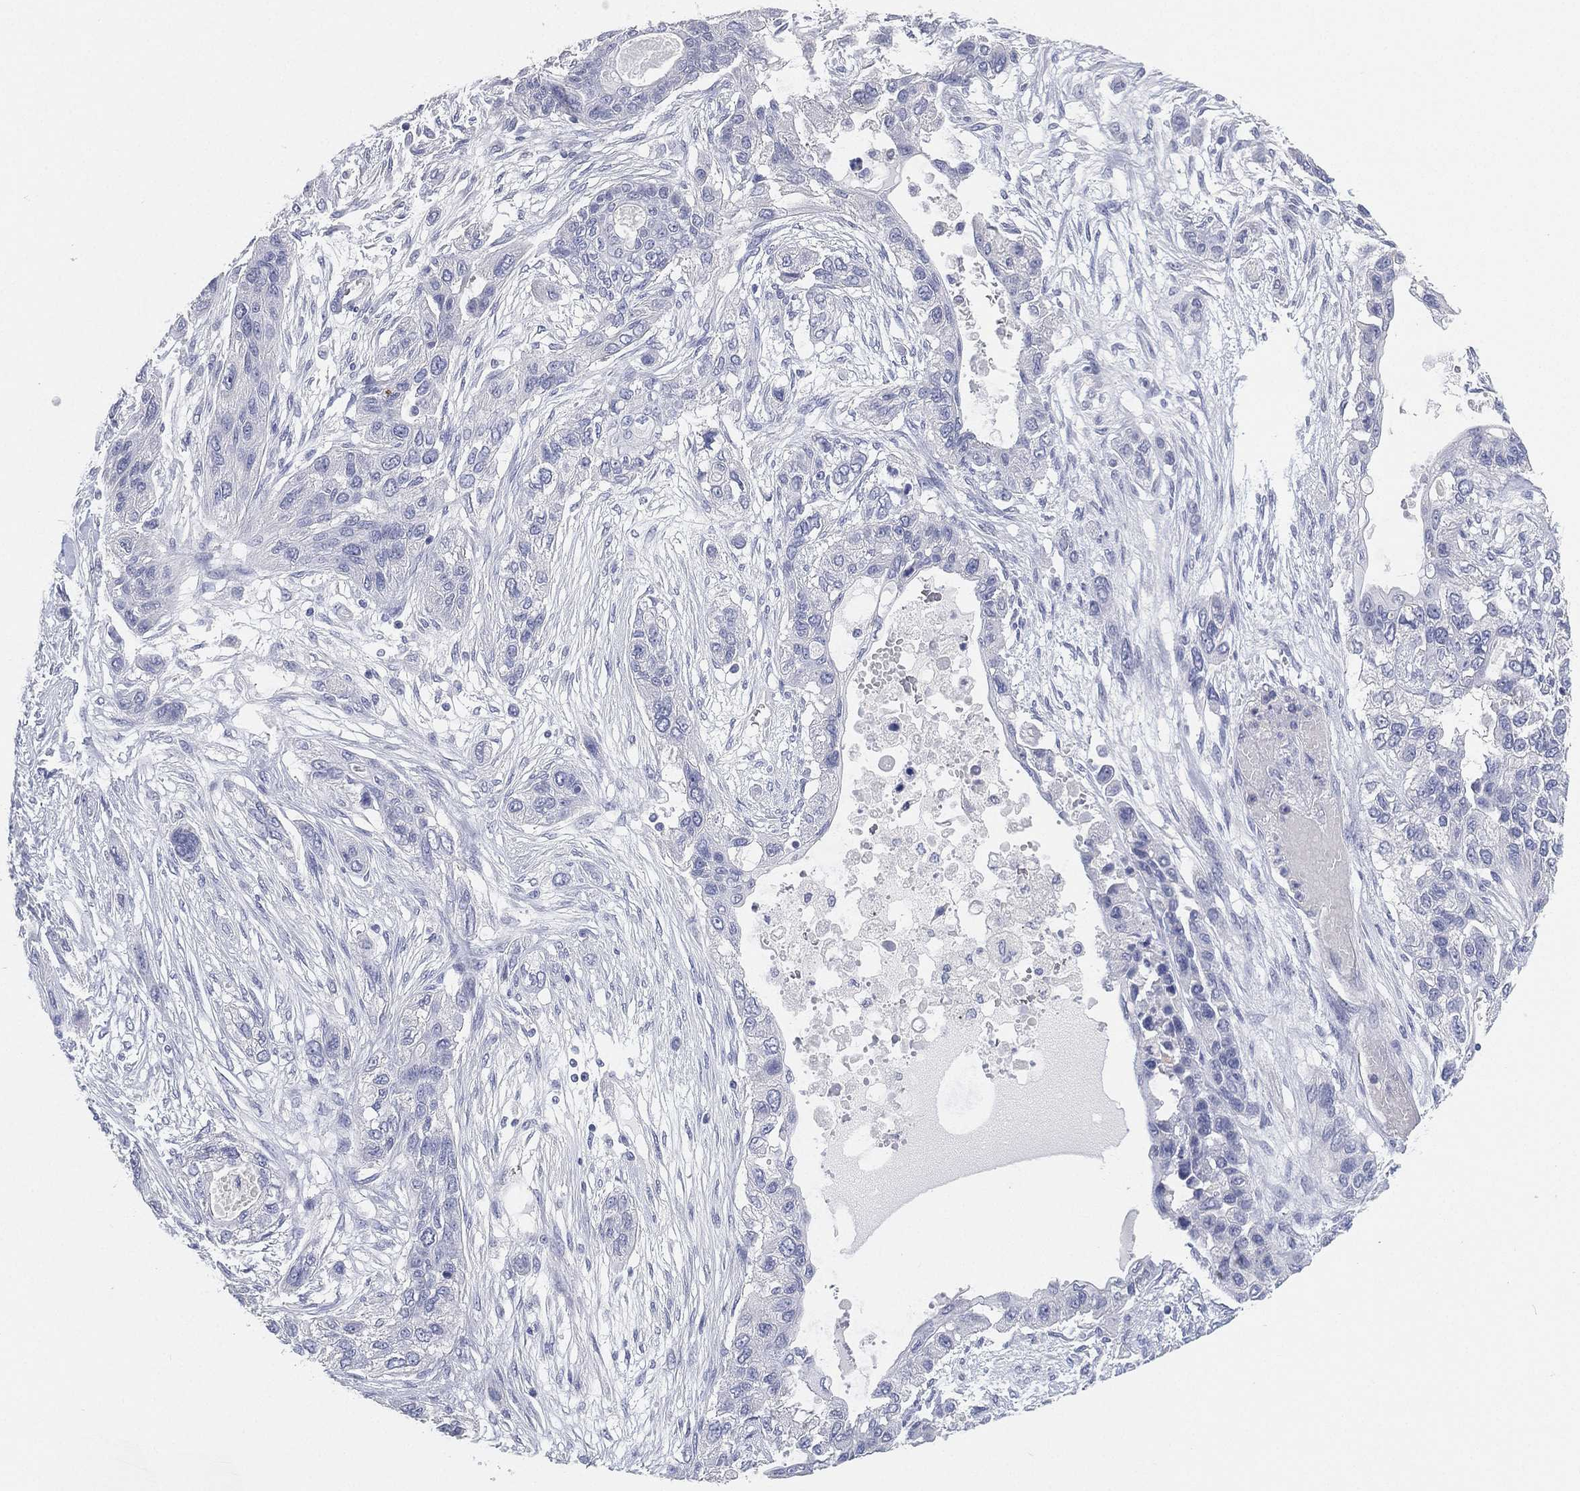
{"staining": {"intensity": "negative", "quantity": "none", "location": "none"}, "tissue": "lung cancer", "cell_type": "Tumor cells", "image_type": "cancer", "snomed": [{"axis": "morphology", "description": "Squamous cell carcinoma, NOS"}, {"axis": "topography", "description": "Lung"}], "caption": "There is no significant positivity in tumor cells of squamous cell carcinoma (lung).", "gene": "FAM187B", "patient": {"sex": "female", "age": 70}}